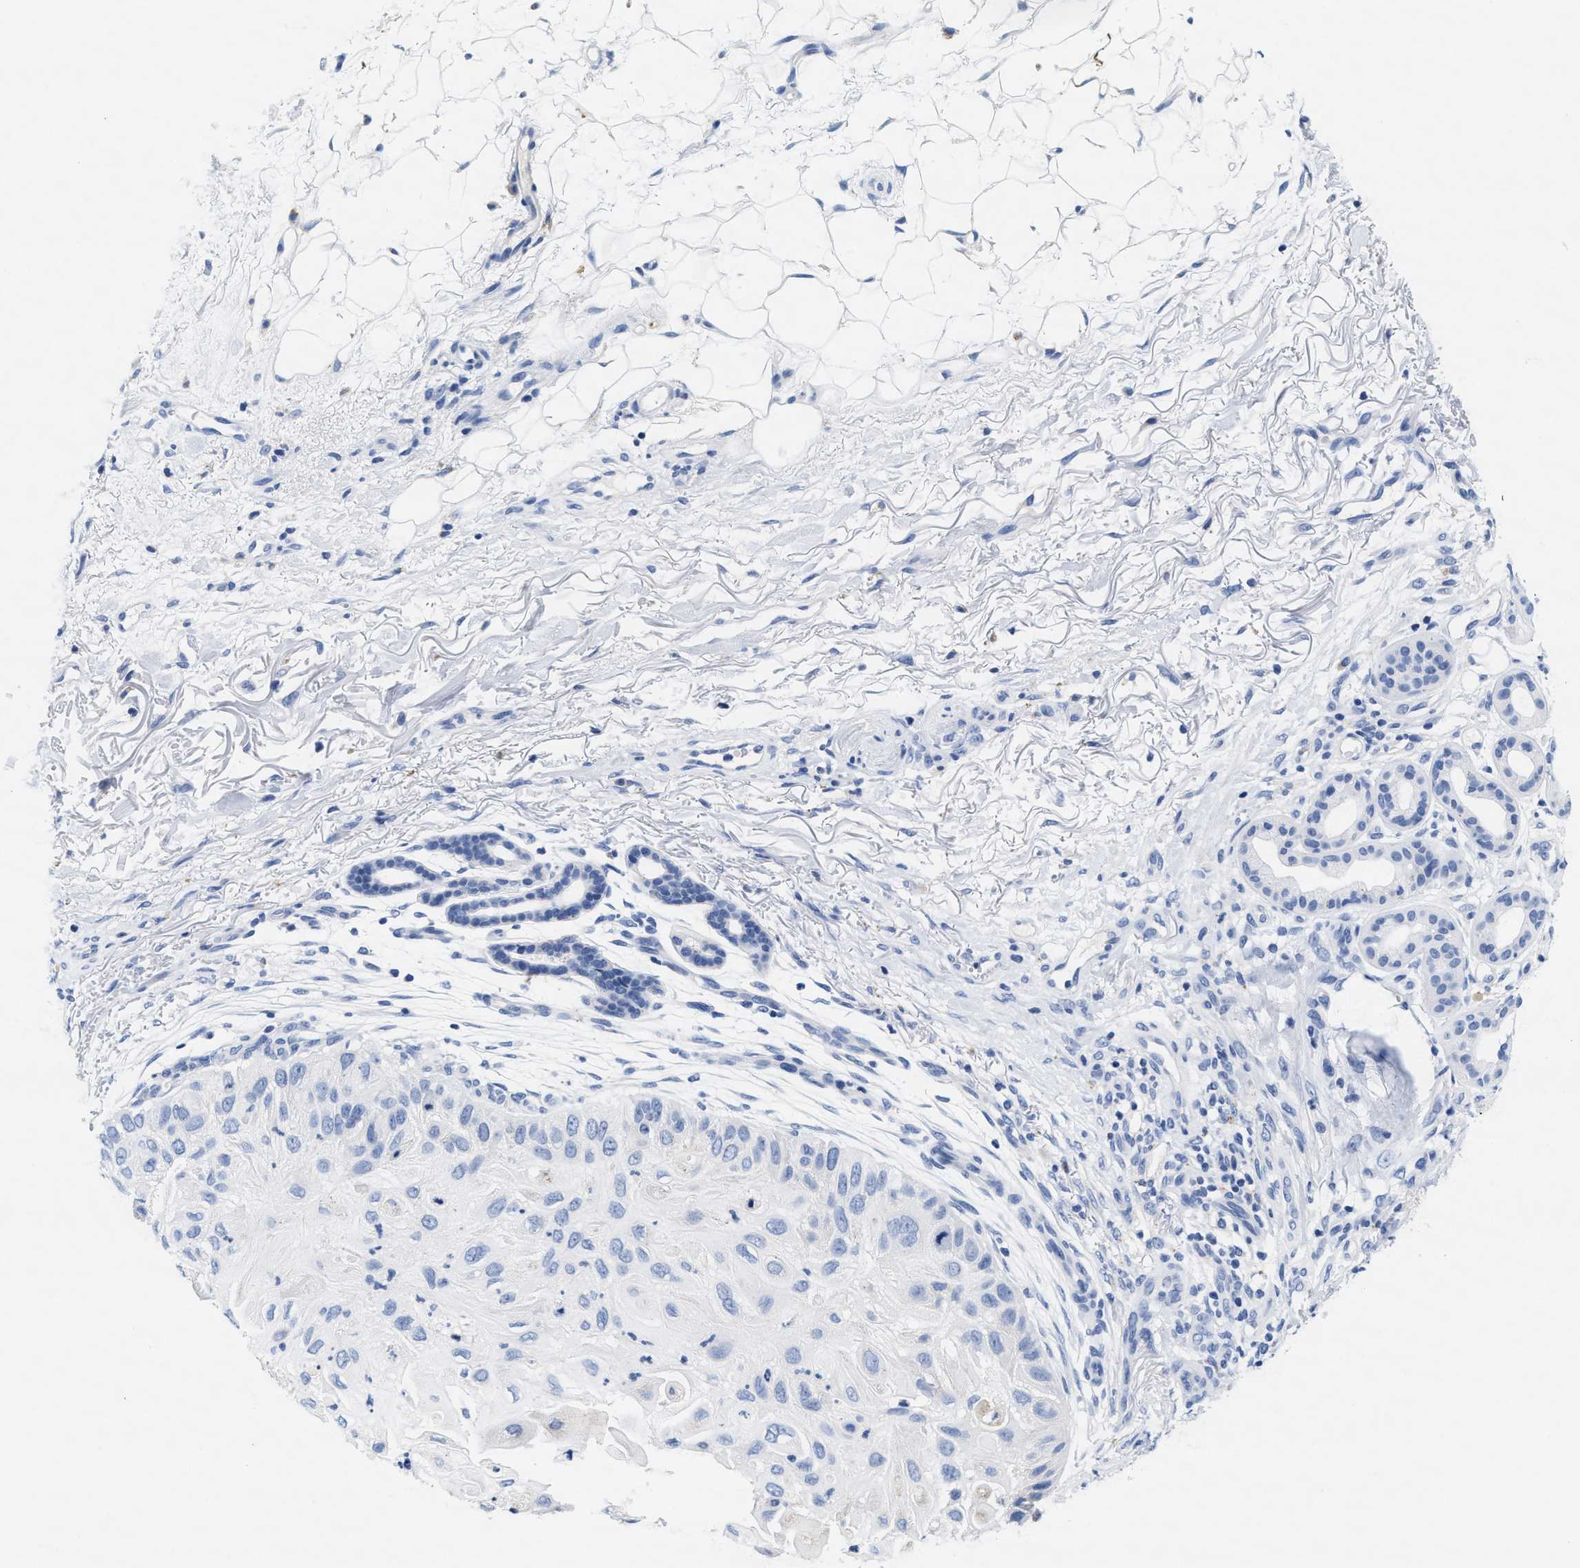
{"staining": {"intensity": "negative", "quantity": "none", "location": "none"}, "tissue": "skin cancer", "cell_type": "Tumor cells", "image_type": "cancer", "snomed": [{"axis": "morphology", "description": "Squamous cell carcinoma, NOS"}, {"axis": "topography", "description": "Skin"}], "caption": "Tumor cells are negative for protein expression in human squamous cell carcinoma (skin). (Brightfield microscopy of DAB (3,3'-diaminobenzidine) immunohistochemistry at high magnification).", "gene": "TTC3", "patient": {"sex": "female", "age": 77}}